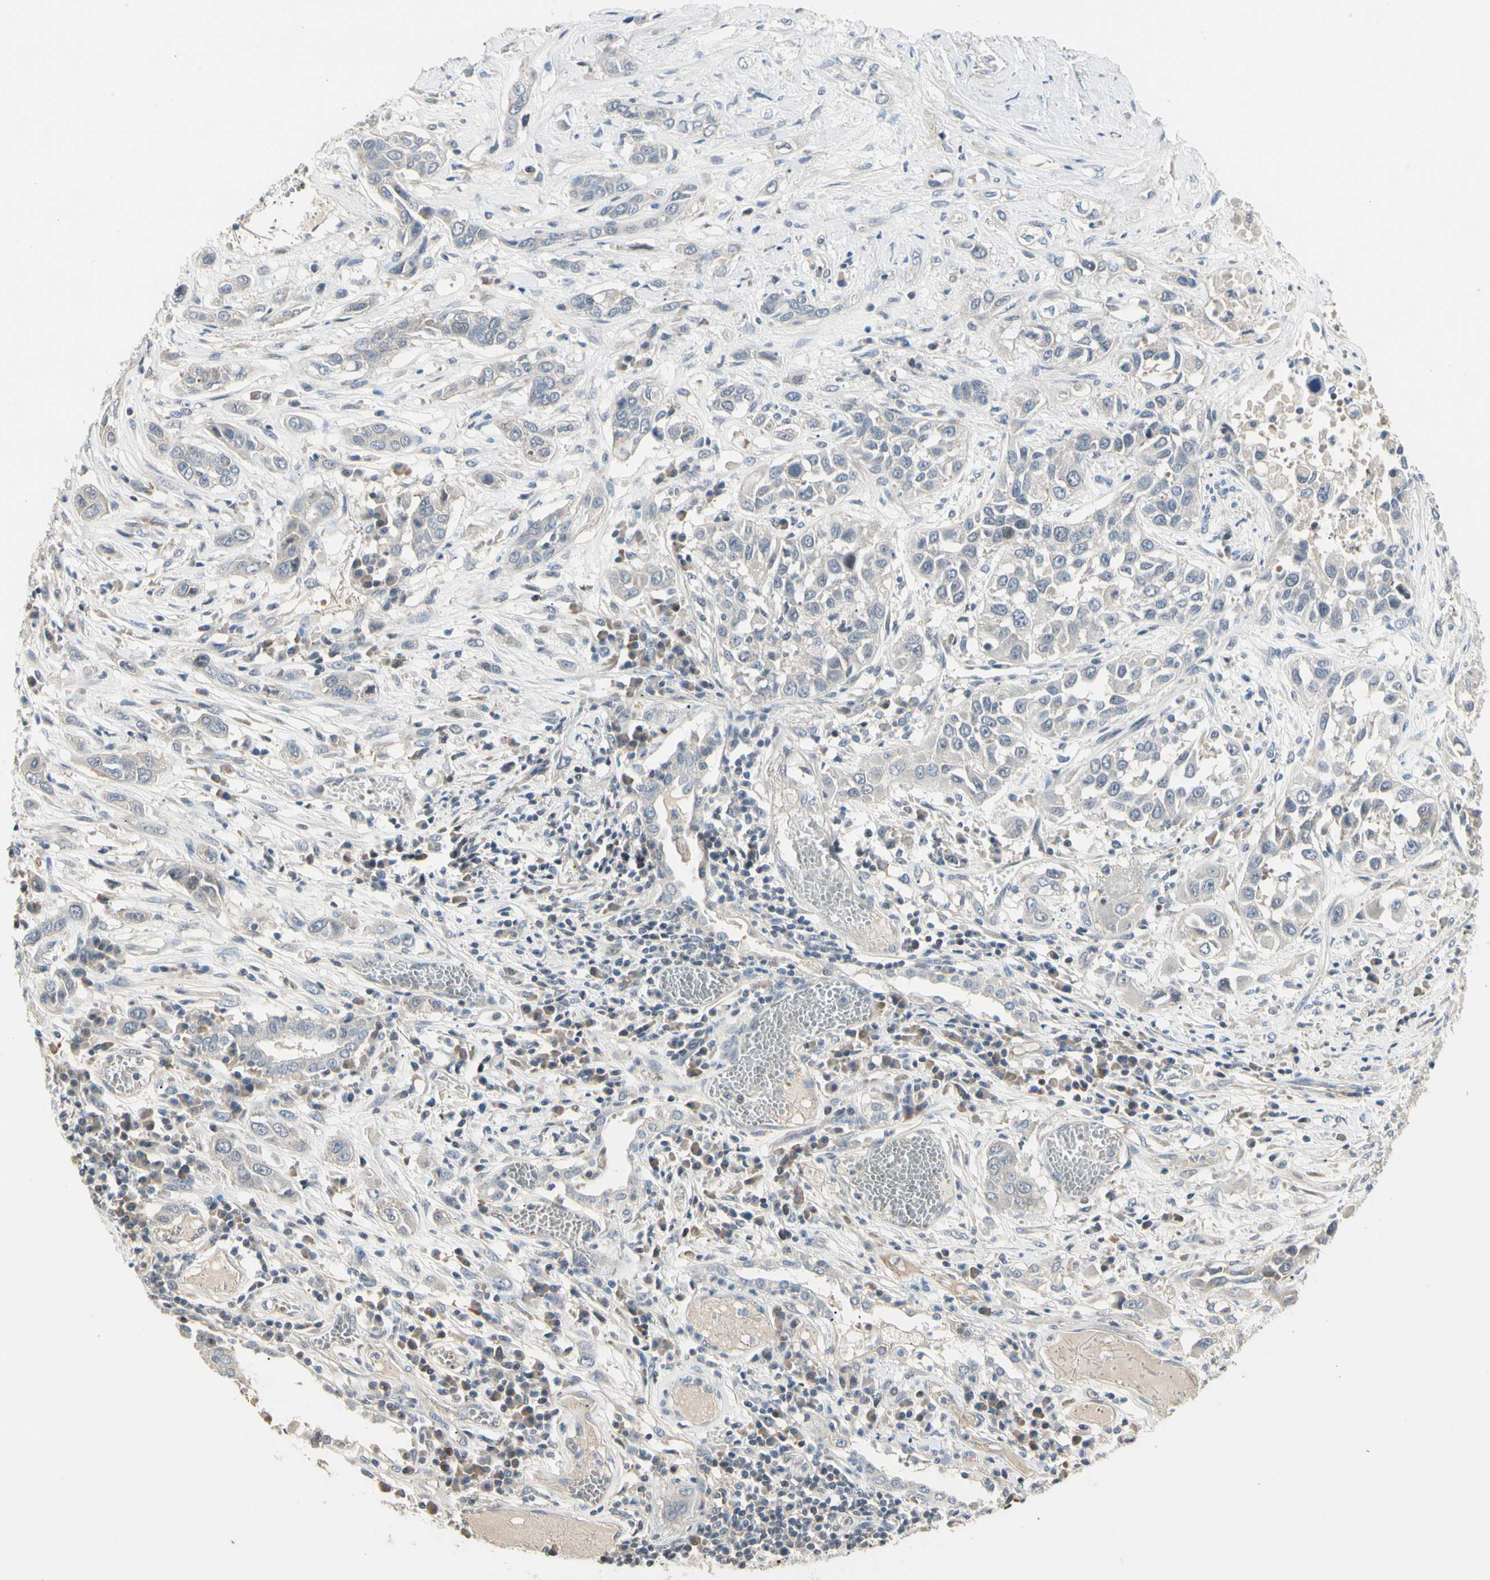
{"staining": {"intensity": "negative", "quantity": "none", "location": "none"}, "tissue": "lung cancer", "cell_type": "Tumor cells", "image_type": "cancer", "snomed": [{"axis": "morphology", "description": "Squamous cell carcinoma, NOS"}, {"axis": "topography", "description": "Lung"}], "caption": "There is no significant expression in tumor cells of lung cancer.", "gene": "GREM1", "patient": {"sex": "male", "age": 71}}